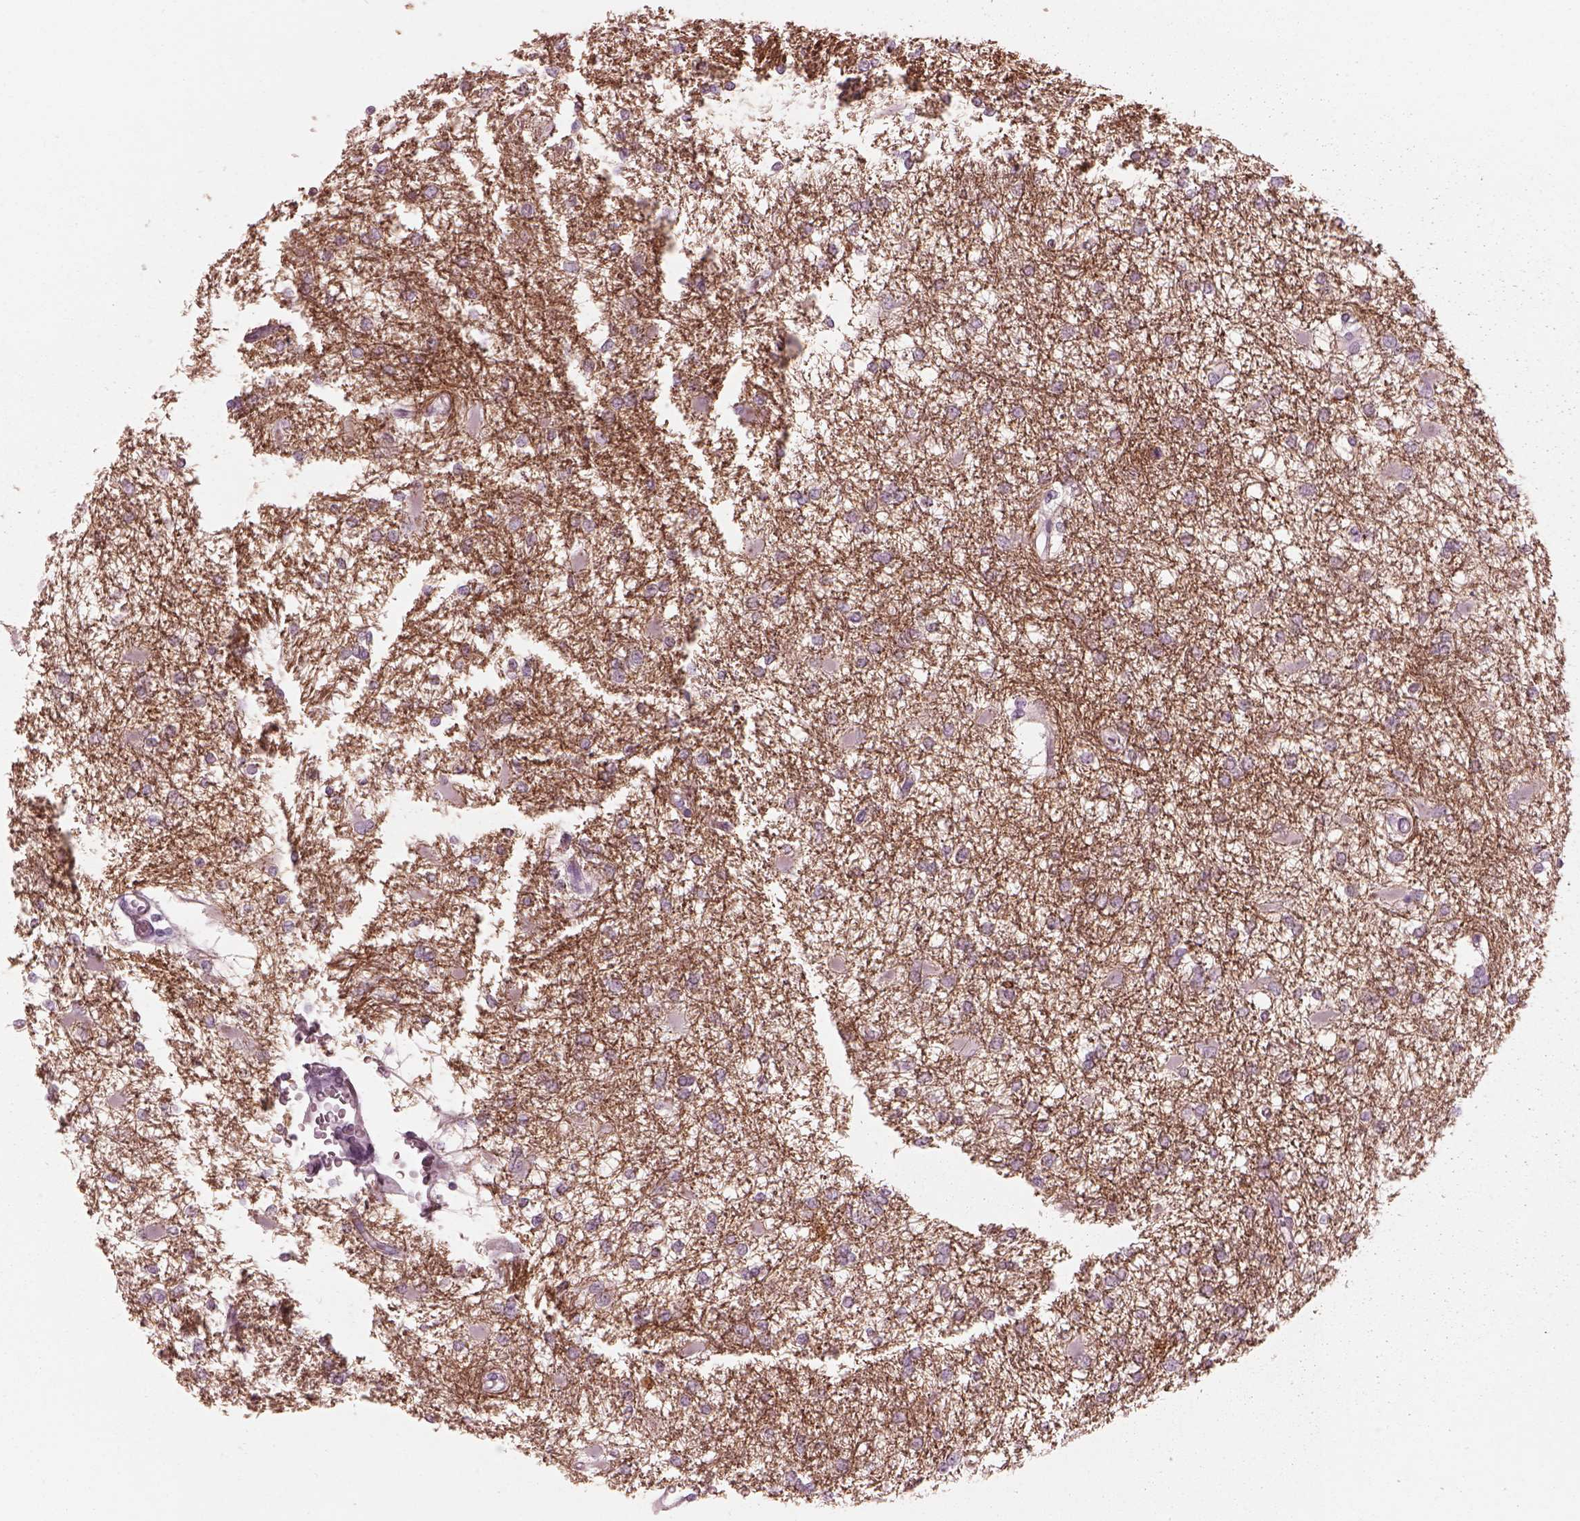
{"staining": {"intensity": "negative", "quantity": "none", "location": "none"}, "tissue": "glioma", "cell_type": "Tumor cells", "image_type": "cancer", "snomed": [{"axis": "morphology", "description": "Glioma, malignant, High grade"}, {"axis": "topography", "description": "Cerebral cortex"}], "caption": "Histopathology image shows no significant protein expression in tumor cells of malignant high-grade glioma. (IHC, brightfield microscopy, high magnification).", "gene": "CADM2", "patient": {"sex": "male", "age": 79}}